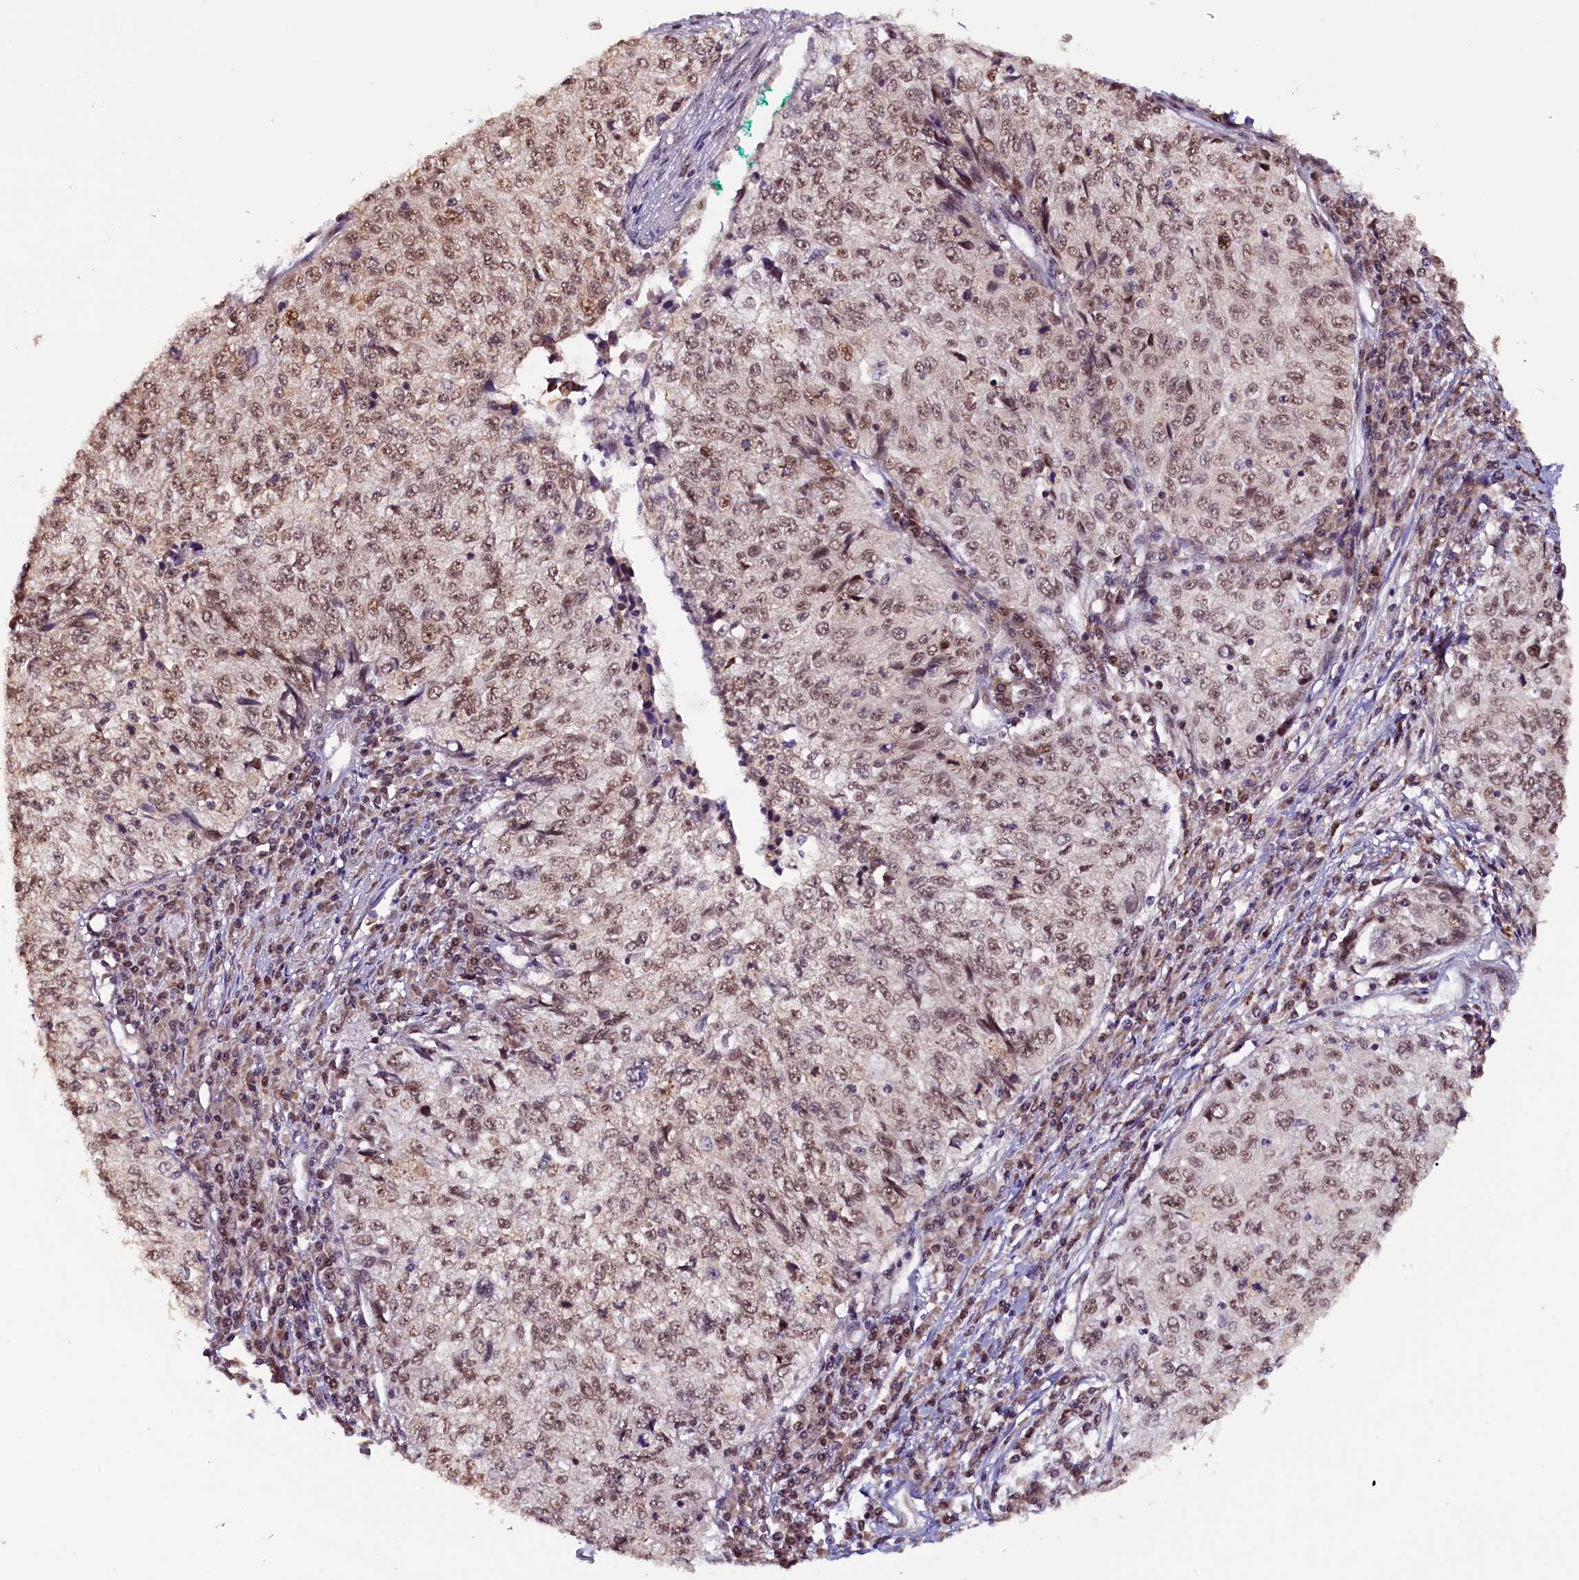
{"staining": {"intensity": "moderate", "quantity": ">75%", "location": "nuclear"}, "tissue": "cervical cancer", "cell_type": "Tumor cells", "image_type": "cancer", "snomed": [{"axis": "morphology", "description": "Squamous cell carcinoma, NOS"}, {"axis": "topography", "description": "Cervix"}], "caption": "Squamous cell carcinoma (cervical) stained for a protein (brown) reveals moderate nuclear positive staining in approximately >75% of tumor cells.", "gene": "RPUSD2", "patient": {"sex": "female", "age": 57}}